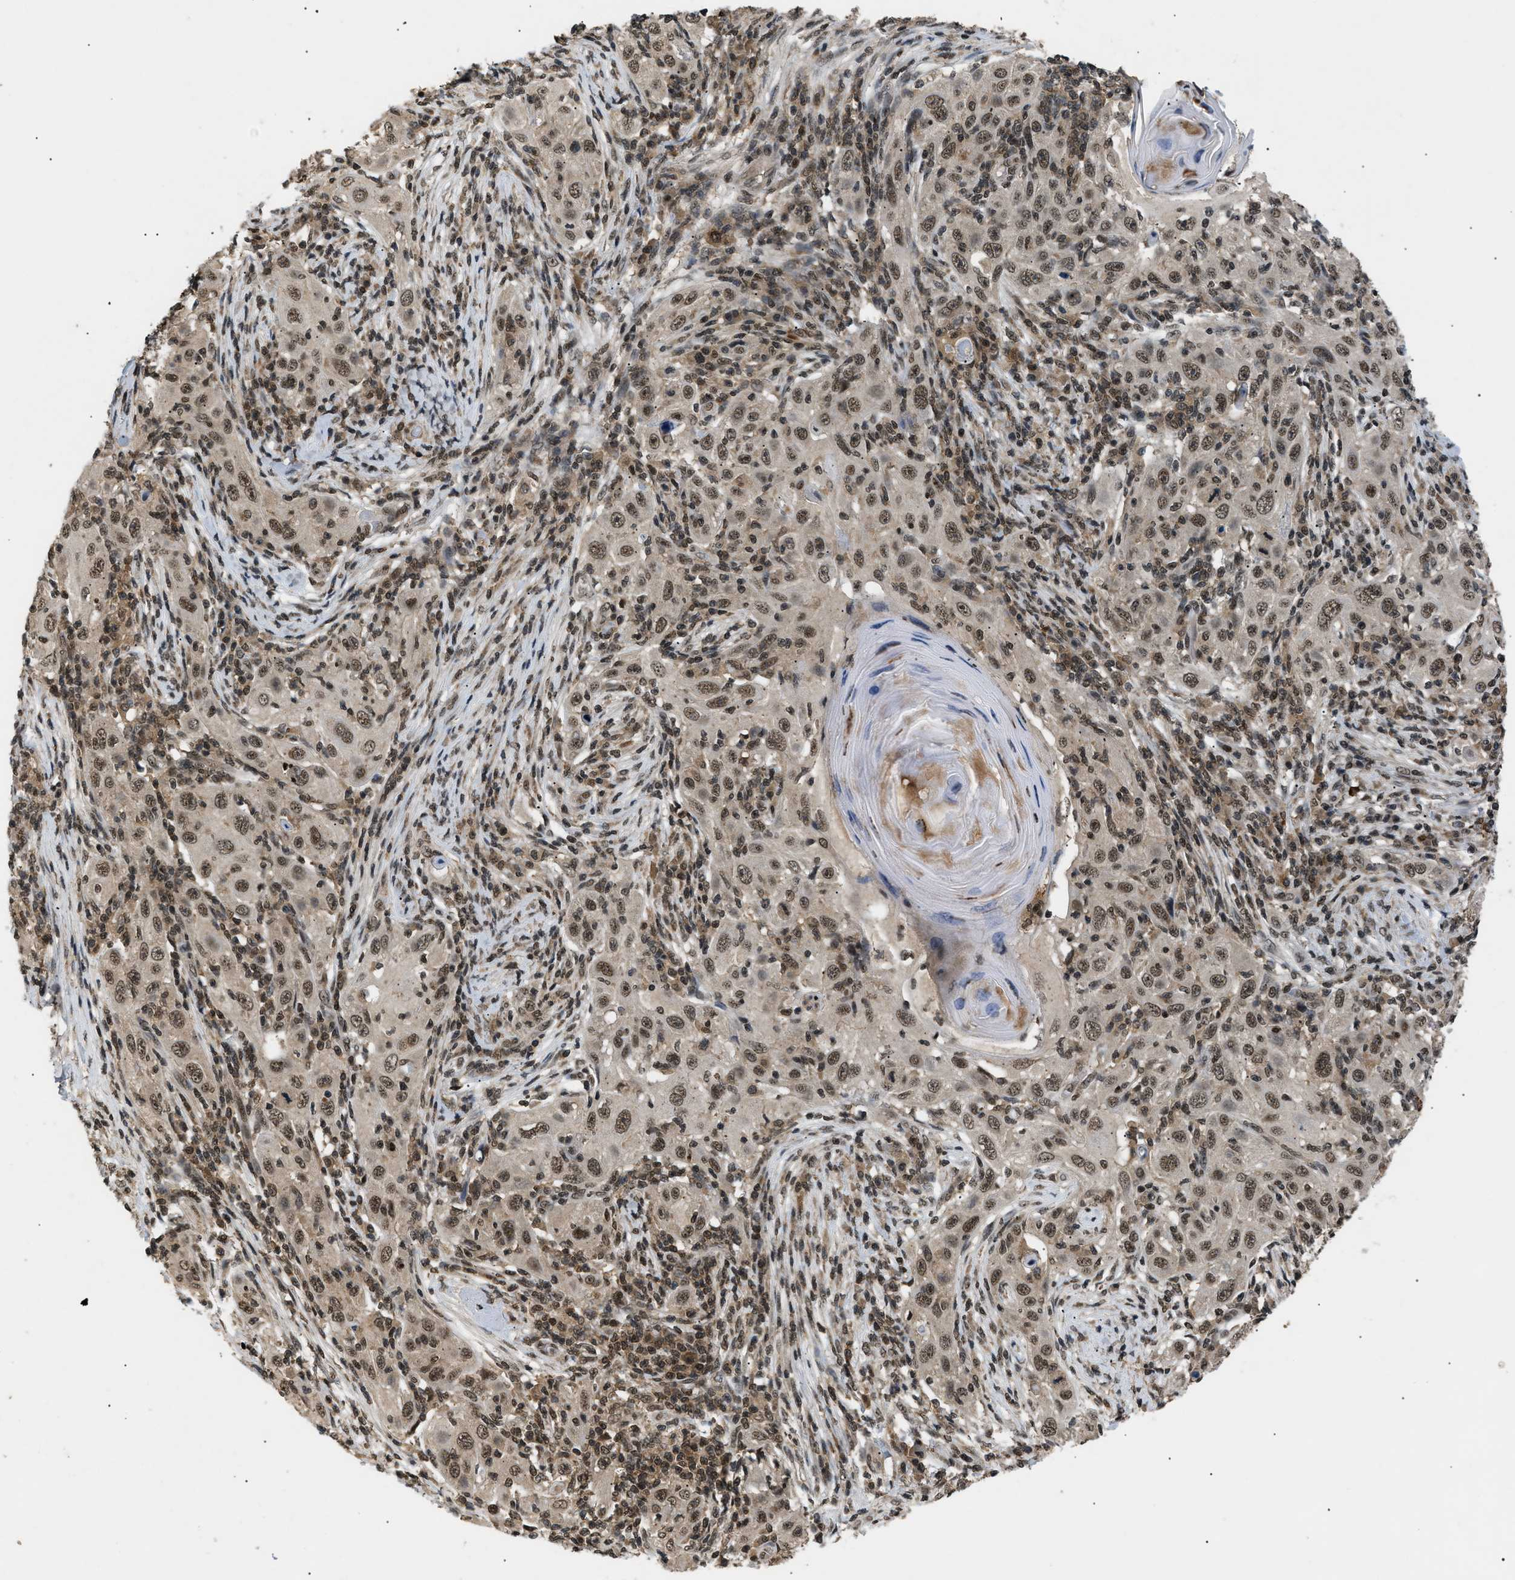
{"staining": {"intensity": "moderate", "quantity": ">75%", "location": "nuclear"}, "tissue": "skin cancer", "cell_type": "Tumor cells", "image_type": "cancer", "snomed": [{"axis": "morphology", "description": "Squamous cell carcinoma, NOS"}, {"axis": "topography", "description": "Skin"}], "caption": "A medium amount of moderate nuclear staining is present in approximately >75% of tumor cells in skin squamous cell carcinoma tissue.", "gene": "RBM5", "patient": {"sex": "female", "age": 88}}